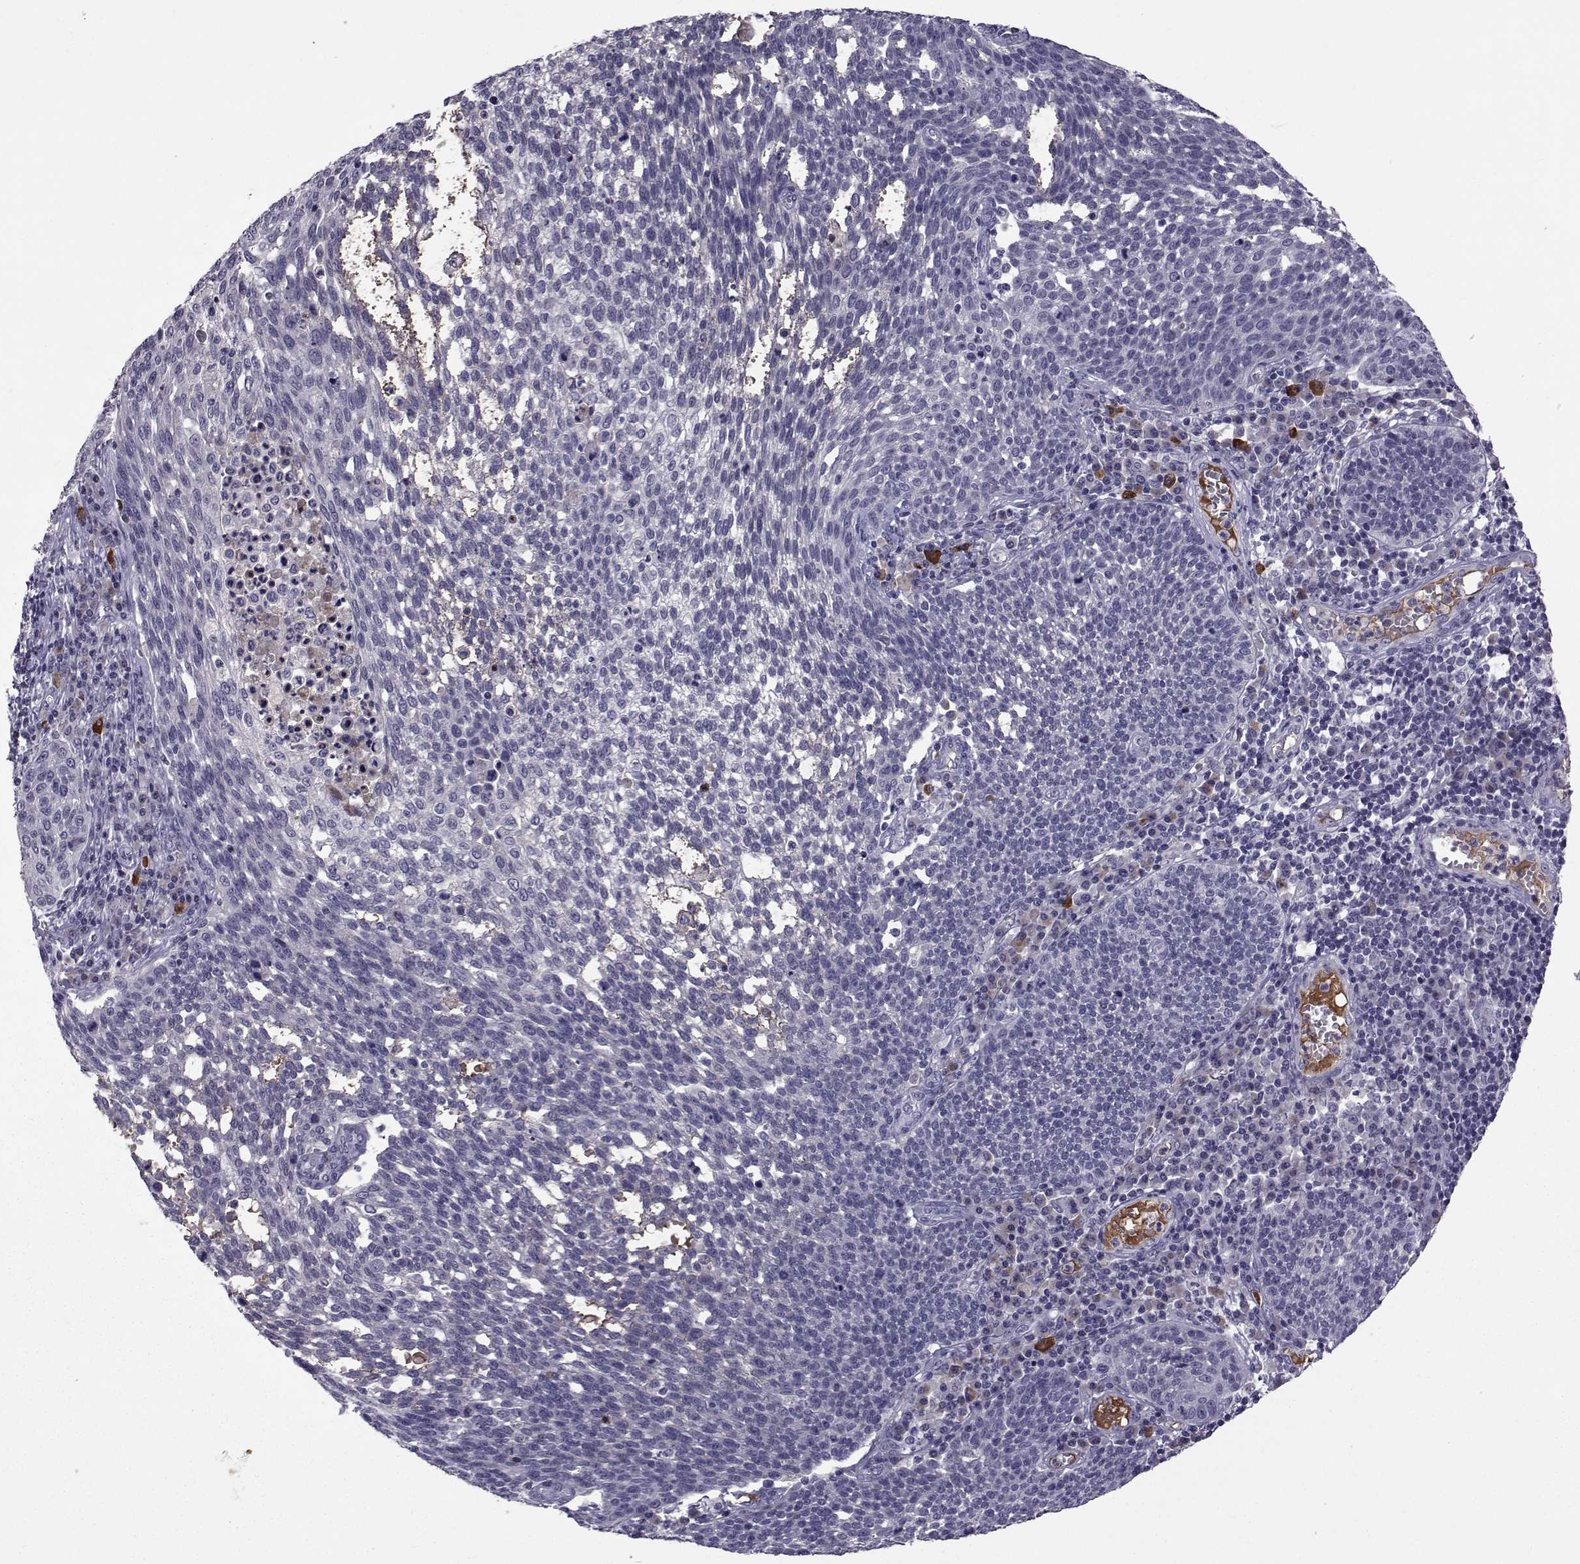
{"staining": {"intensity": "negative", "quantity": "none", "location": "none"}, "tissue": "cervical cancer", "cell_type": "Tumor cells", "image_type": "cancer", "snomed": [{"axis": "morphology", "description": "Squamous cell carcinoma, NOS"}, {"axis": "topography", "description": "Cervix"}], "caption": "An image of cervical squamous cell carcinoma stained for a protein shows no brown staining in tumor cells. (Brightfield microscopy of DAB (3,3'-diaminobenzidine) immunohistochemistry (IHC) at high magnification).", "gene": "TNFRSF11B", "patient": {"sex": "female", "age": 34}}